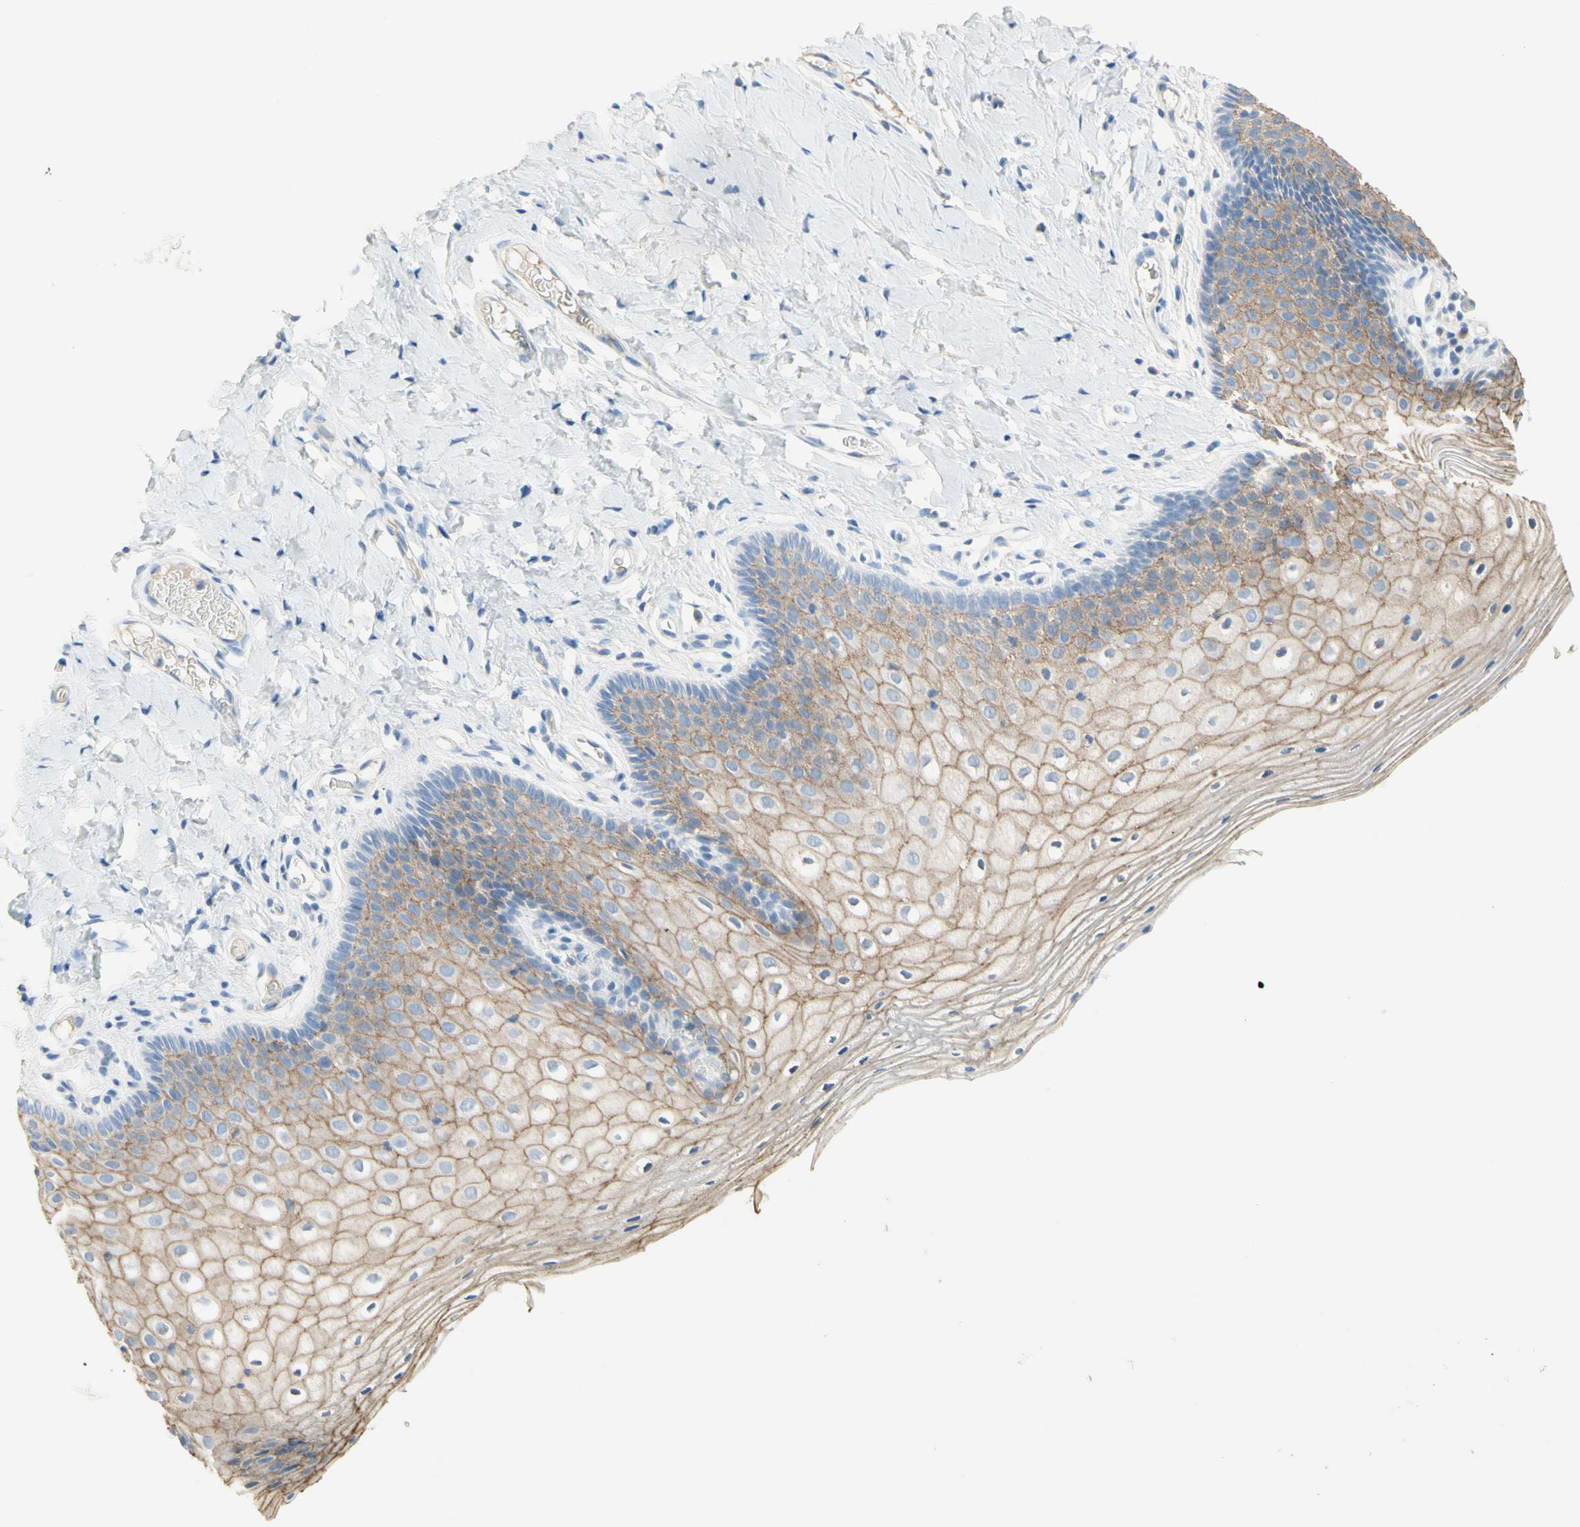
{"staining": {"intensity": "moderate", "quantity": ">75%", "location": "cytoplasmic/membranous"}, "tissue": "vagina", "cell_type": "Squamous epithelial cells", "image_type": "normal", "snomed": [{"axis": "morphology", "description": "Normal tissue, NOS"}, {"axis": "topography", "description": "Vagina"}], "caption": "This histopathology image displays immunohistochemistry (IHC) staining of normal human vagina, with medium moderate cytoplasmic/membranous staining in approximately >75% of squamous epithelial cells.", "gene": "NECTIN4", "patient": {"sex": "female", "age": 55}}